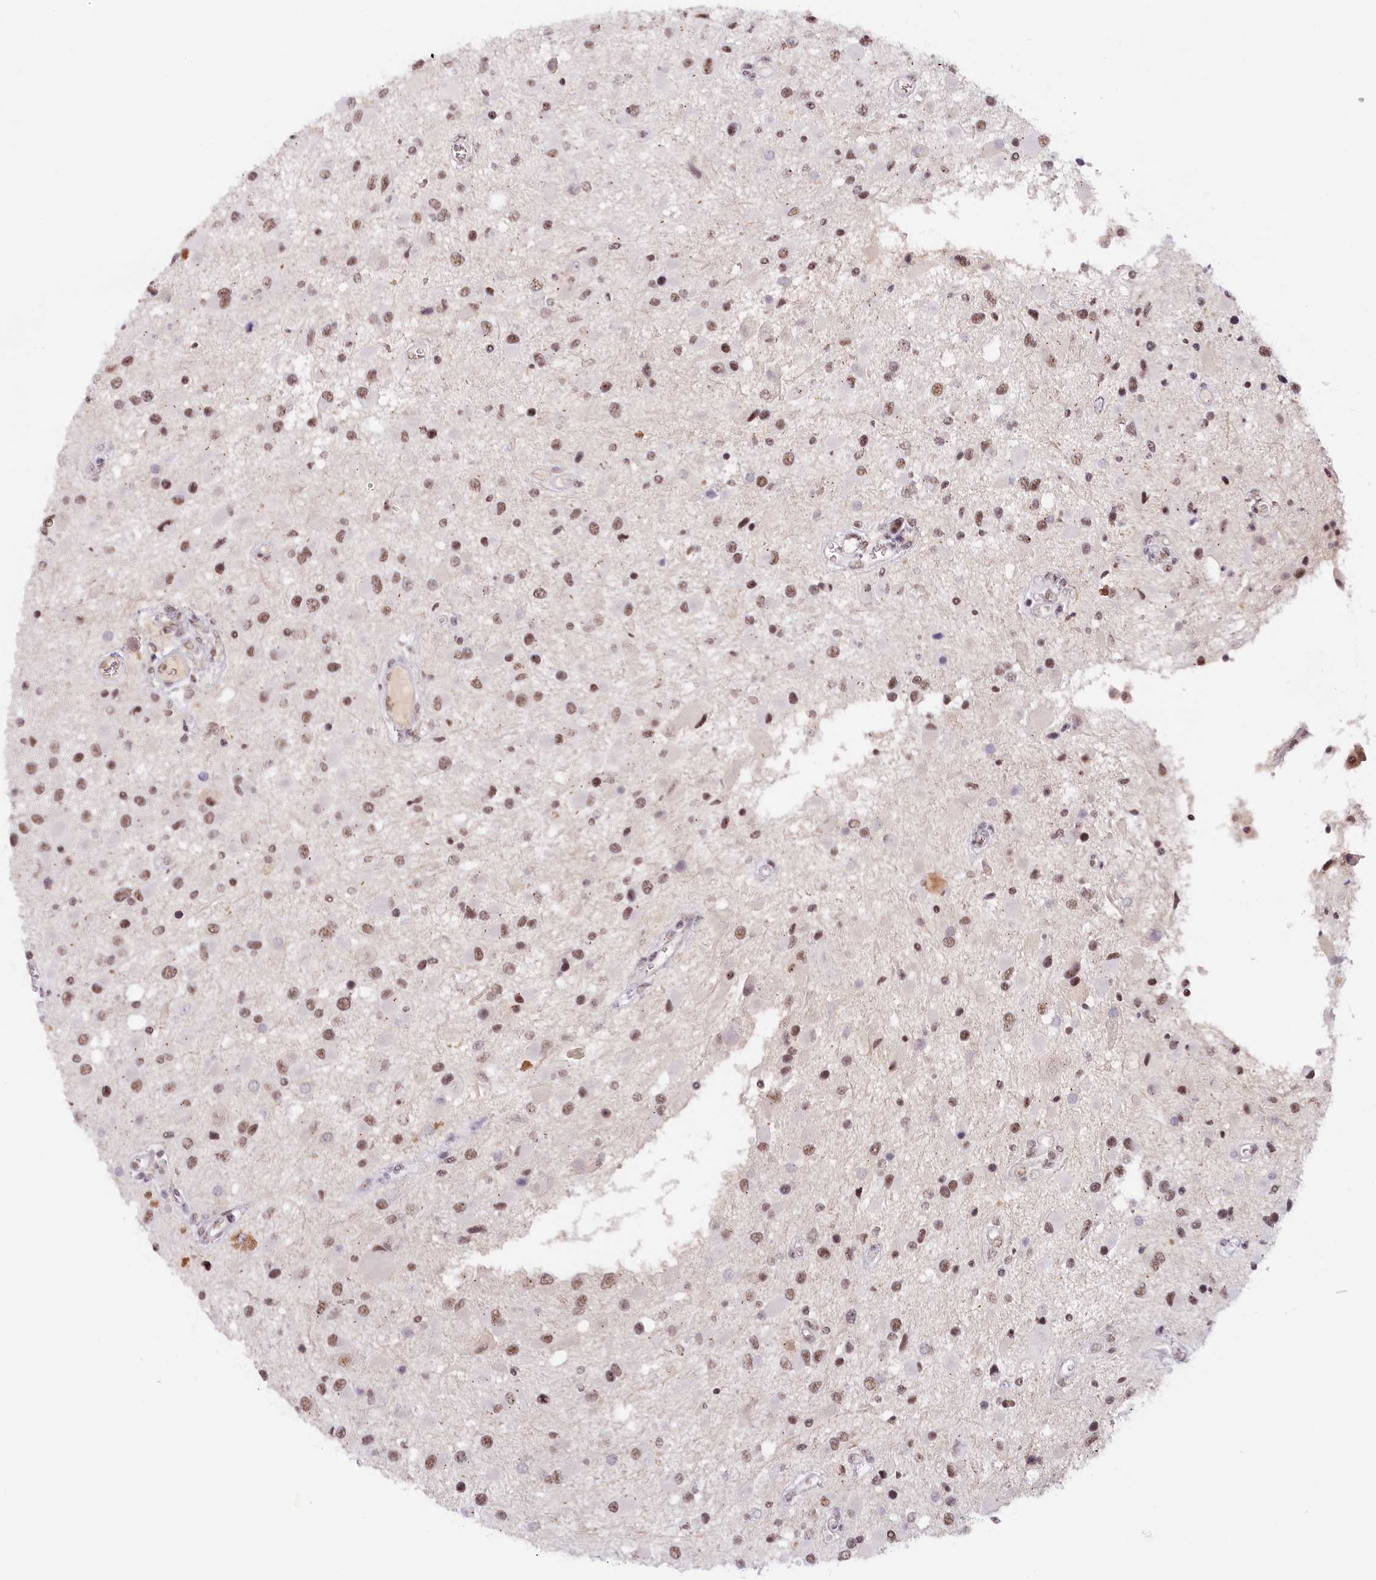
{"staining": {"intensity": "moderate", "quantity": ">75%", "location": "nuclear"}, "tissue": "glioma", "cell_type": "Tumor cells", "image_type": "cancer", "snomed": [{"axis": "morphology", "description": "Glioma, malignant, High grade"}, {"axis": "topography", "description": "Brain"}], "caption": "Protein analysis of glioma tissue exhibits moderate nuclear positivity in approximately >75% of tumor cells.", "gene": "SEC31B", "patient": {"sex": "male", "age": 53}}